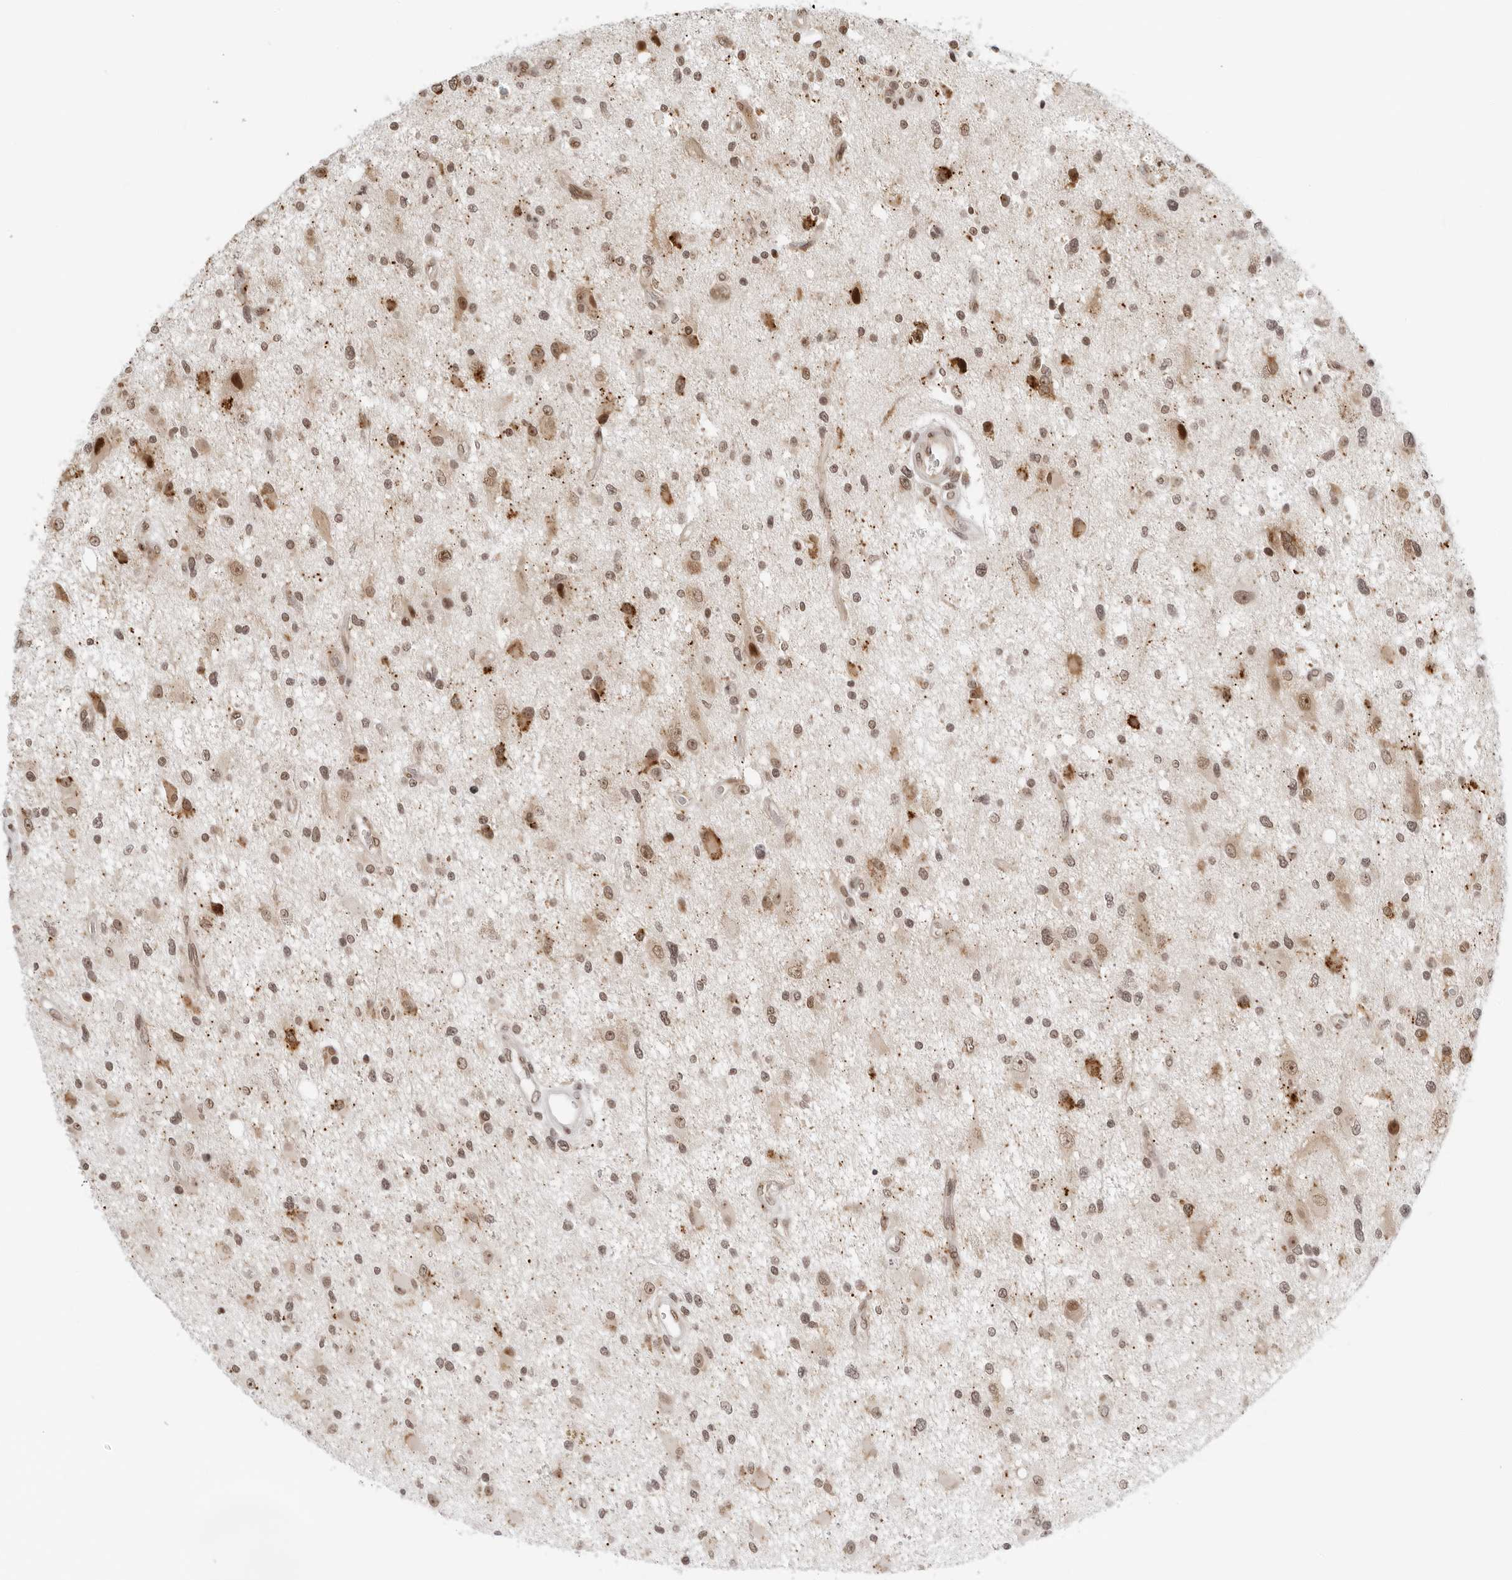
{"staining": {"intensity": "moderate", "quantity": ">75%", "location": "nuclear"}, "tissue": "glioma", "cell_type": "Tumor cells", "image_type": "cancer", "snomed": [{"axis": "morphology", "description": "Glioma, malignant, High grade"}, {"axis": "topography", "description": "Brain"}], "caption": "Brown immunohistochemical staining in malignant glioma (high-grade) reveals moderate nuclear expression in about >75% of tumor cells.", "gene": "TOX4", "patient": {"sex": "male", "age": 33}}